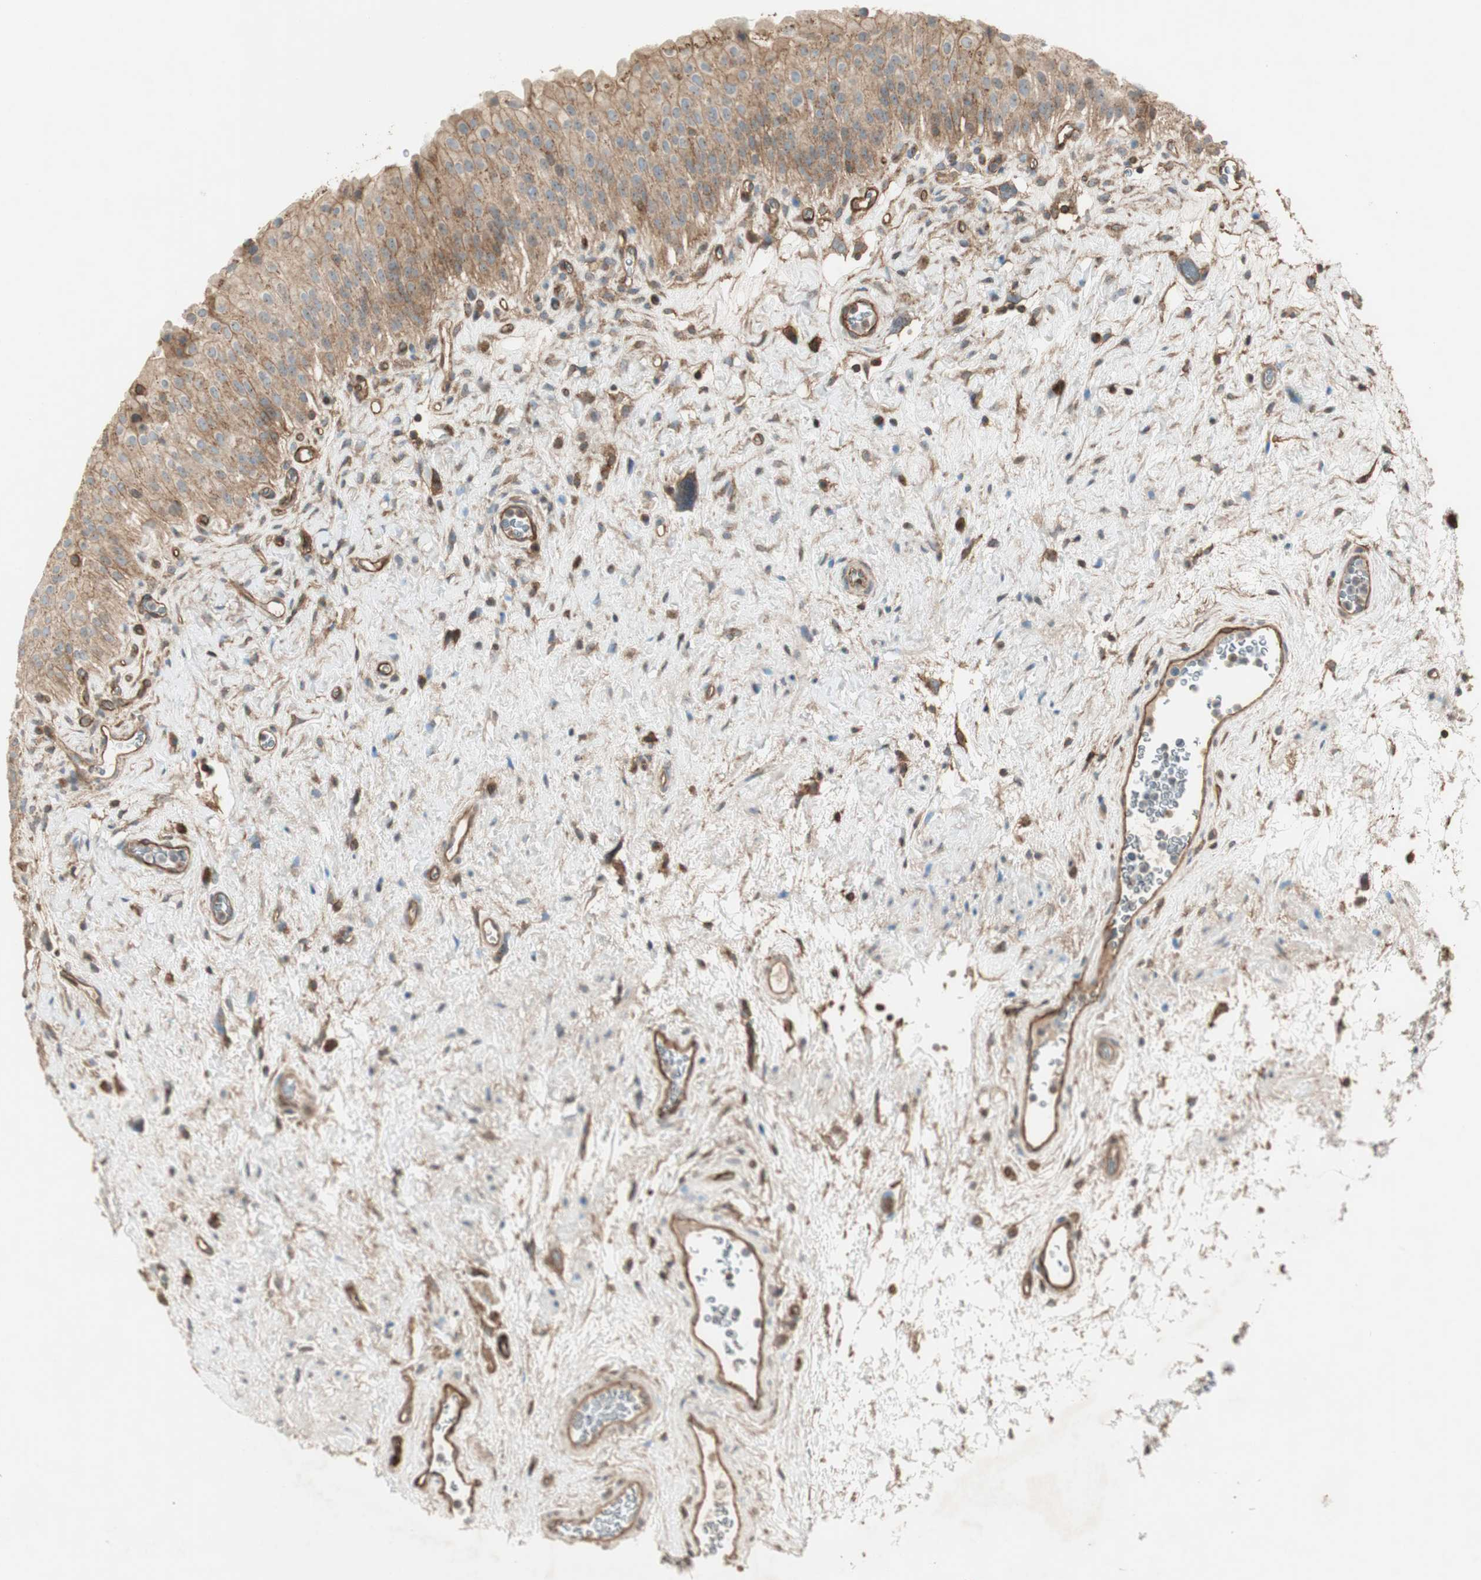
{"staining": {"intensity": "strong", "quantity": ">75%", "location": "cytoplasmic/membranous"}, "tissue": "urinary bladder", "cell_type": "Urothelial cells", "image_type": "normal", "snomed": [{"axis": "morphology", "description": "Normal tissue, NOS"}, {"axis": "morphology", "description": "Urothelial carcinoma, High grade"}, {"axis": "topography", "description": "Urinary bladder"}], "caption": "Strong cytoplasmic/membranous positivity for a protein is appreciated in approximately >75% of urothelial cells of unremarkable urinary bladder using IHC.", "gene": "BTN3A3", "patient": {"sex": "male", "age": 46}}